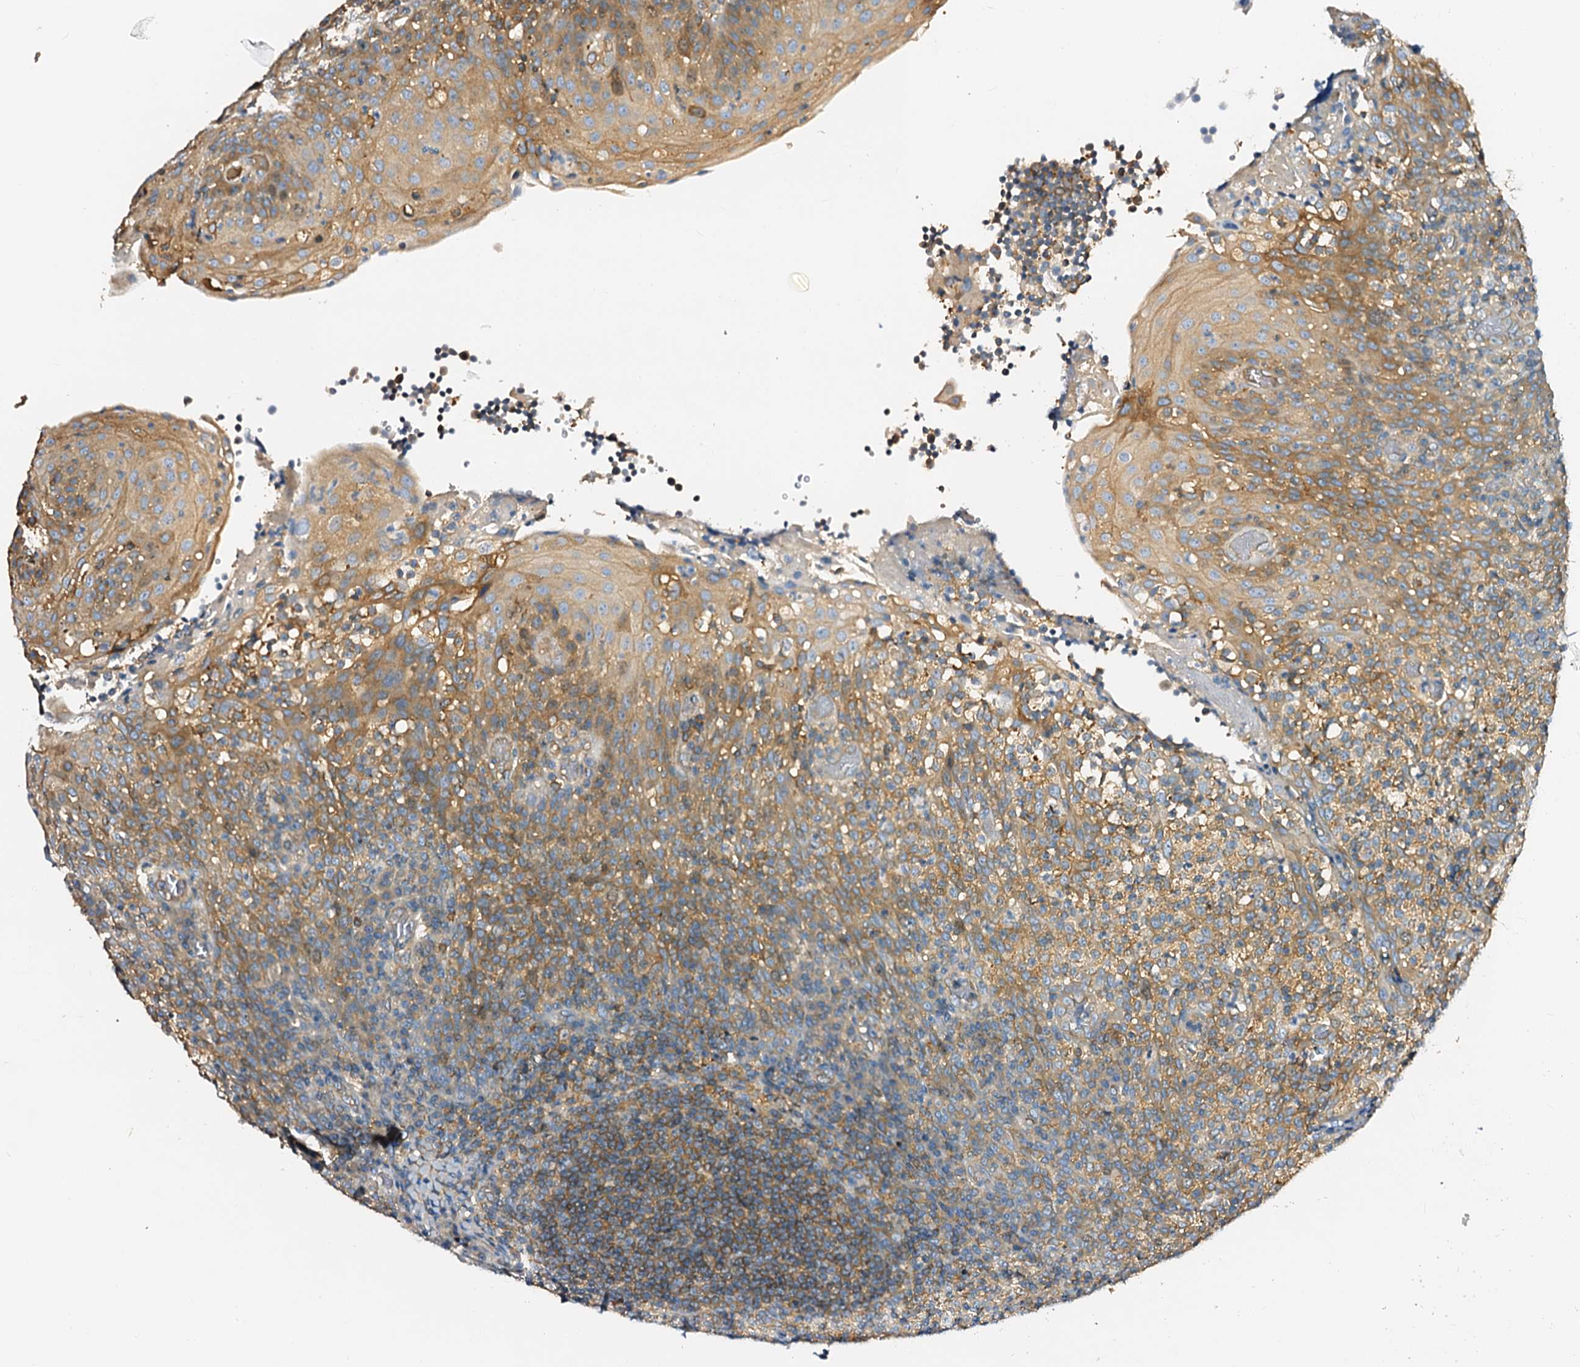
{"staining": {"intensity": "moderate", "quantity": ">75%", "location": "cytoplasmic/membranous"}, "tissue": "tonsil", "cell_type": "Non-germinal center cells", "image_type": "normal", "snomed": [{"axis": "morphology", "description": "Normal tissue, NOS"}, {"axis": "topography", "description": "Tonsil"}], "caption": "Moderate cytoplasmic/membranous staining for a protein is seen in approximately >75% of non-germinal center cells of benign tonsil using IHC.", "gene": "CSKMT", "patient": {"sex": "female", "age": 19}}